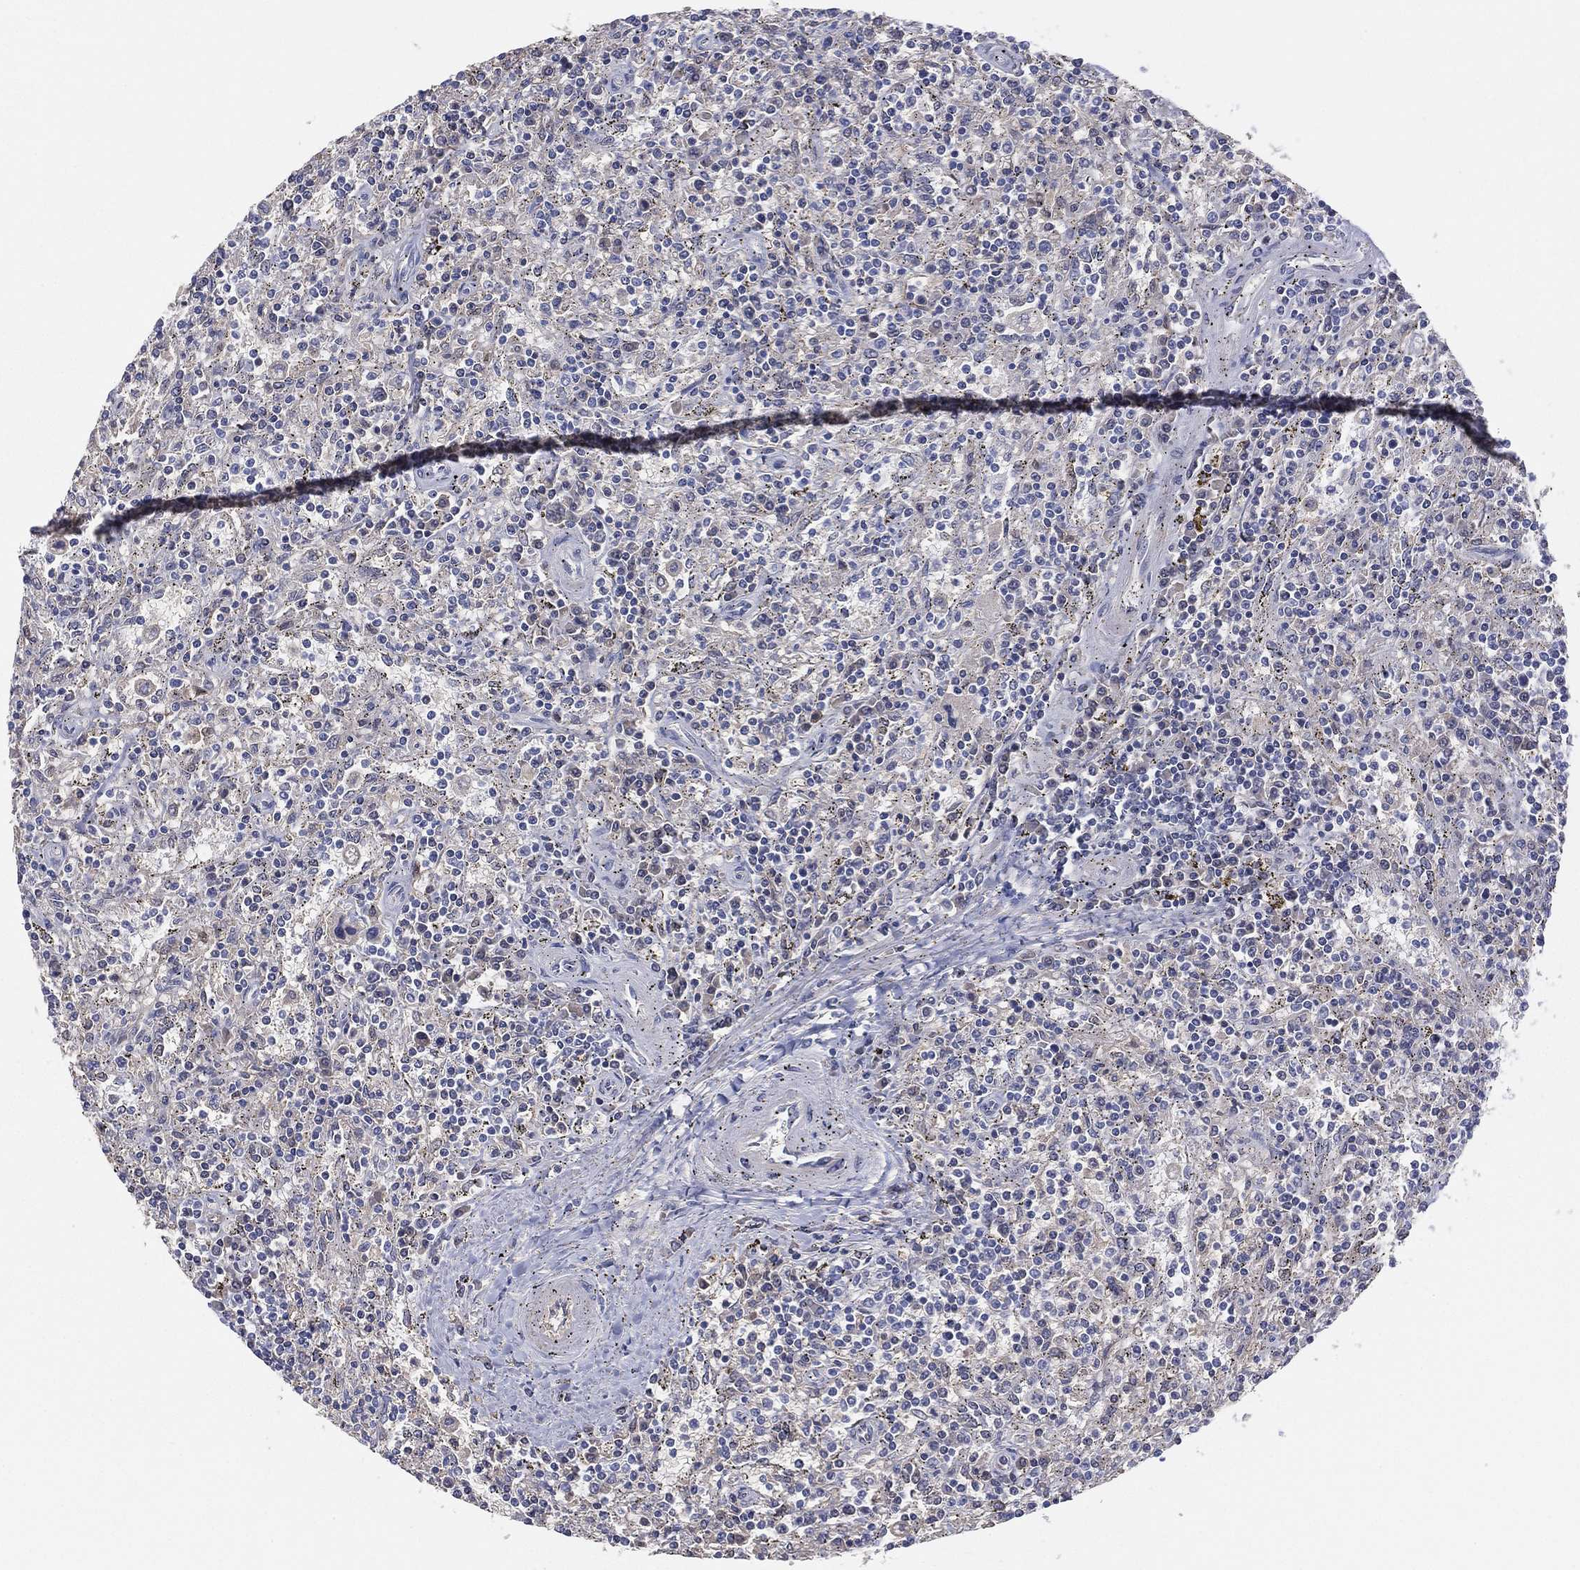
{"staining": {"intensity": "negative", "quantity": "none", "location": "none"}, "tissue": "lymphoma", "cell_type": "Tumor cells", "image_type": "cancer", "snomed": [{"axis": "morphology", "description": "Malignant lymphoma, non-Hodgkin's type, Low grade"}, {"axis": "topography", "description": "Spleen"}], "caption": "There is no significant expression in tumor cells of malignant lymphoma, non-Hodgkin's type (low-grade). (Brightfield microscopy of DAB IHC at high magnification).", "gene": "DDAH1", "patient": {"sex": "male", "age": 62}}